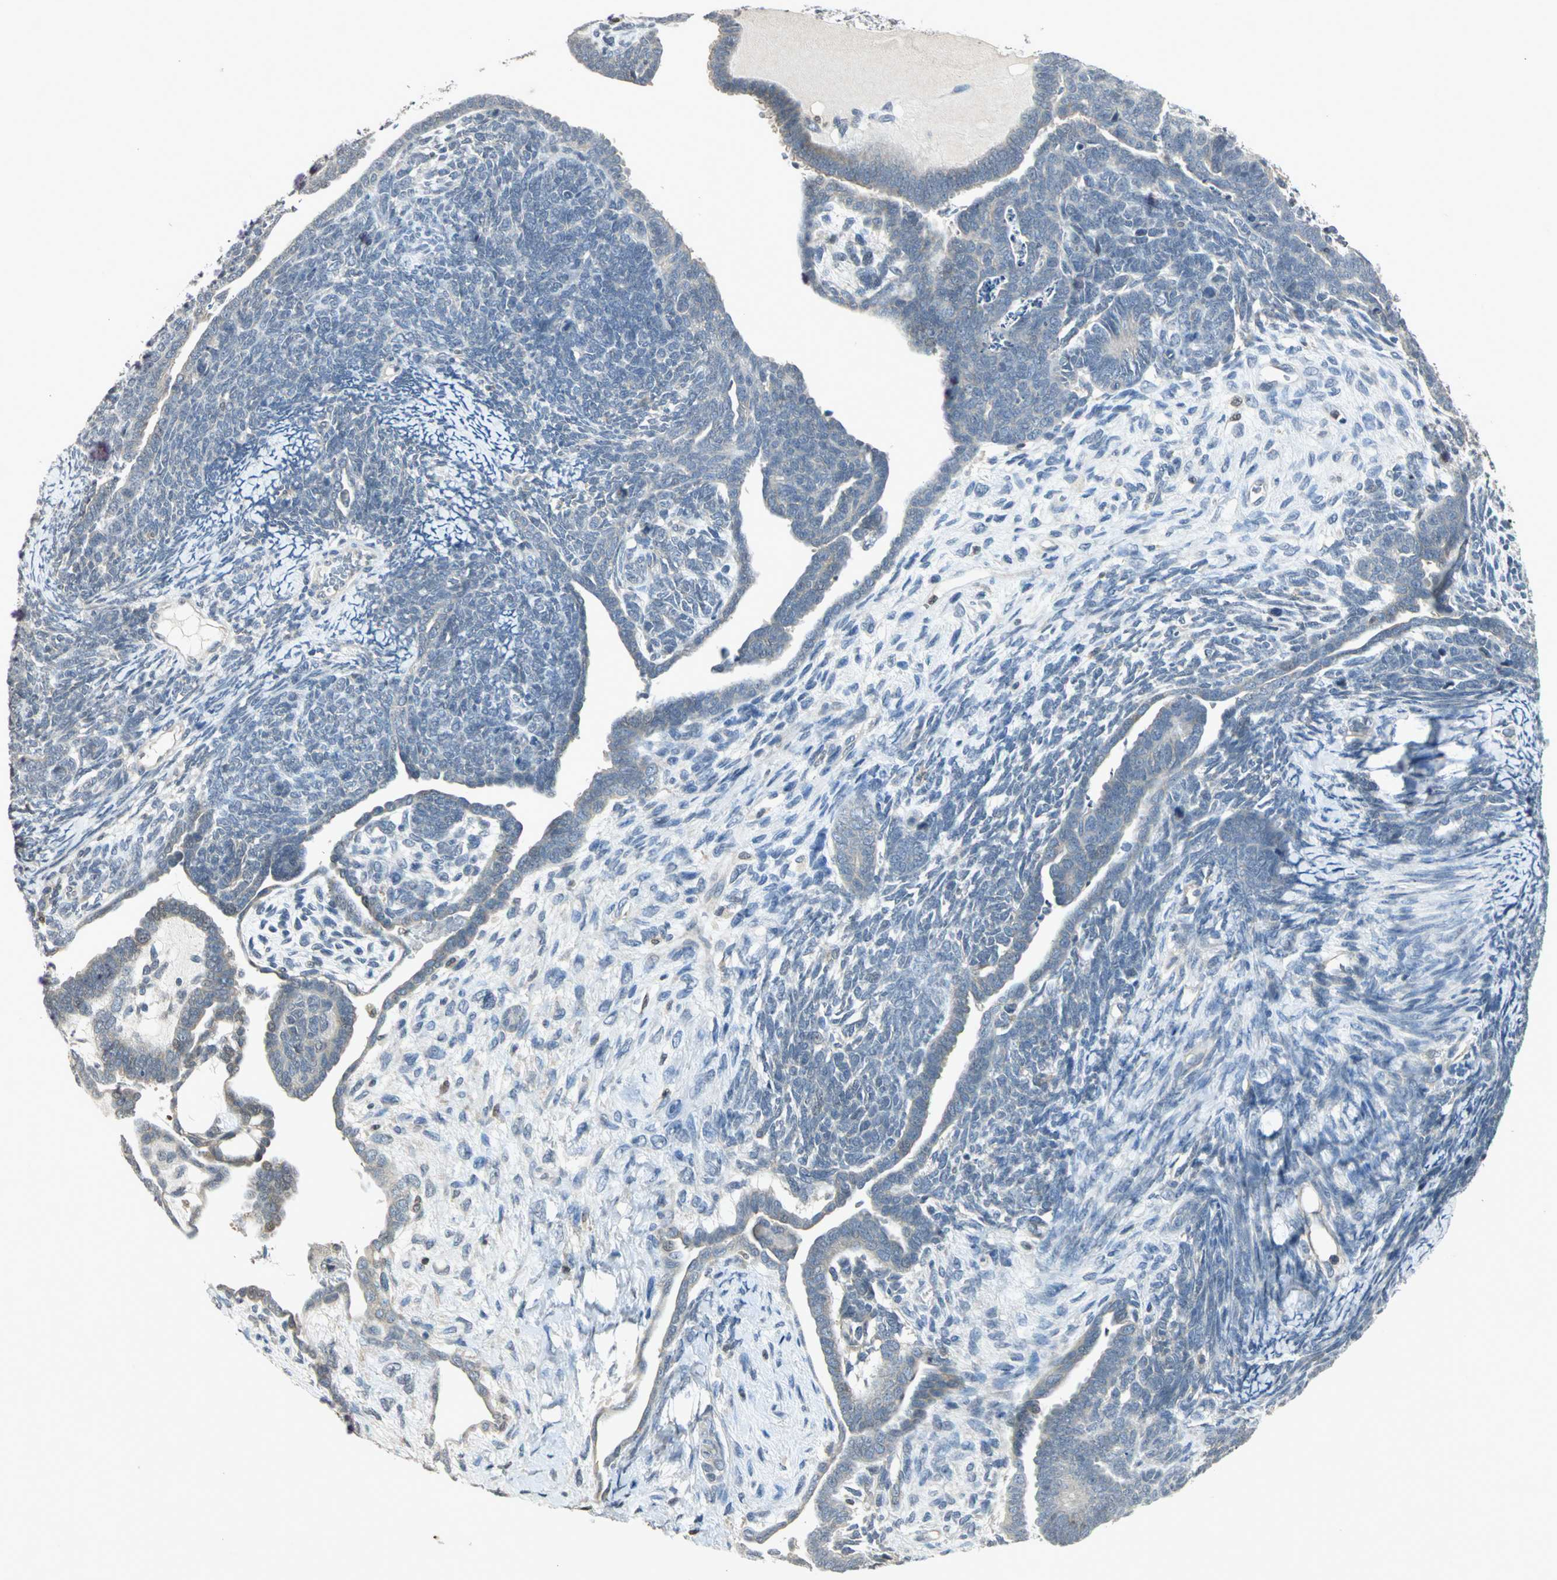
{"staining": {"intensity": "negative", "quantity": "none", "location": "none"}, "tissue": "endometrial cancer", "cell_type": "Tumor cells", "image_type": "cancer", "snomed": [{"axis": "morphology", "description": "Neoplasm, malignant, NOS"}, {"axis": "topography", "description": "Endometrium"}], "caption": "The histopathology image reveals no staining of tumor cells in malignant neoplasm (endometrial). (DAB (3,3'-diaminobenzidine) immunohistochemistry, high magnification).", "gene": "IL16", "patient": {"sex": "female", "age": 74}}